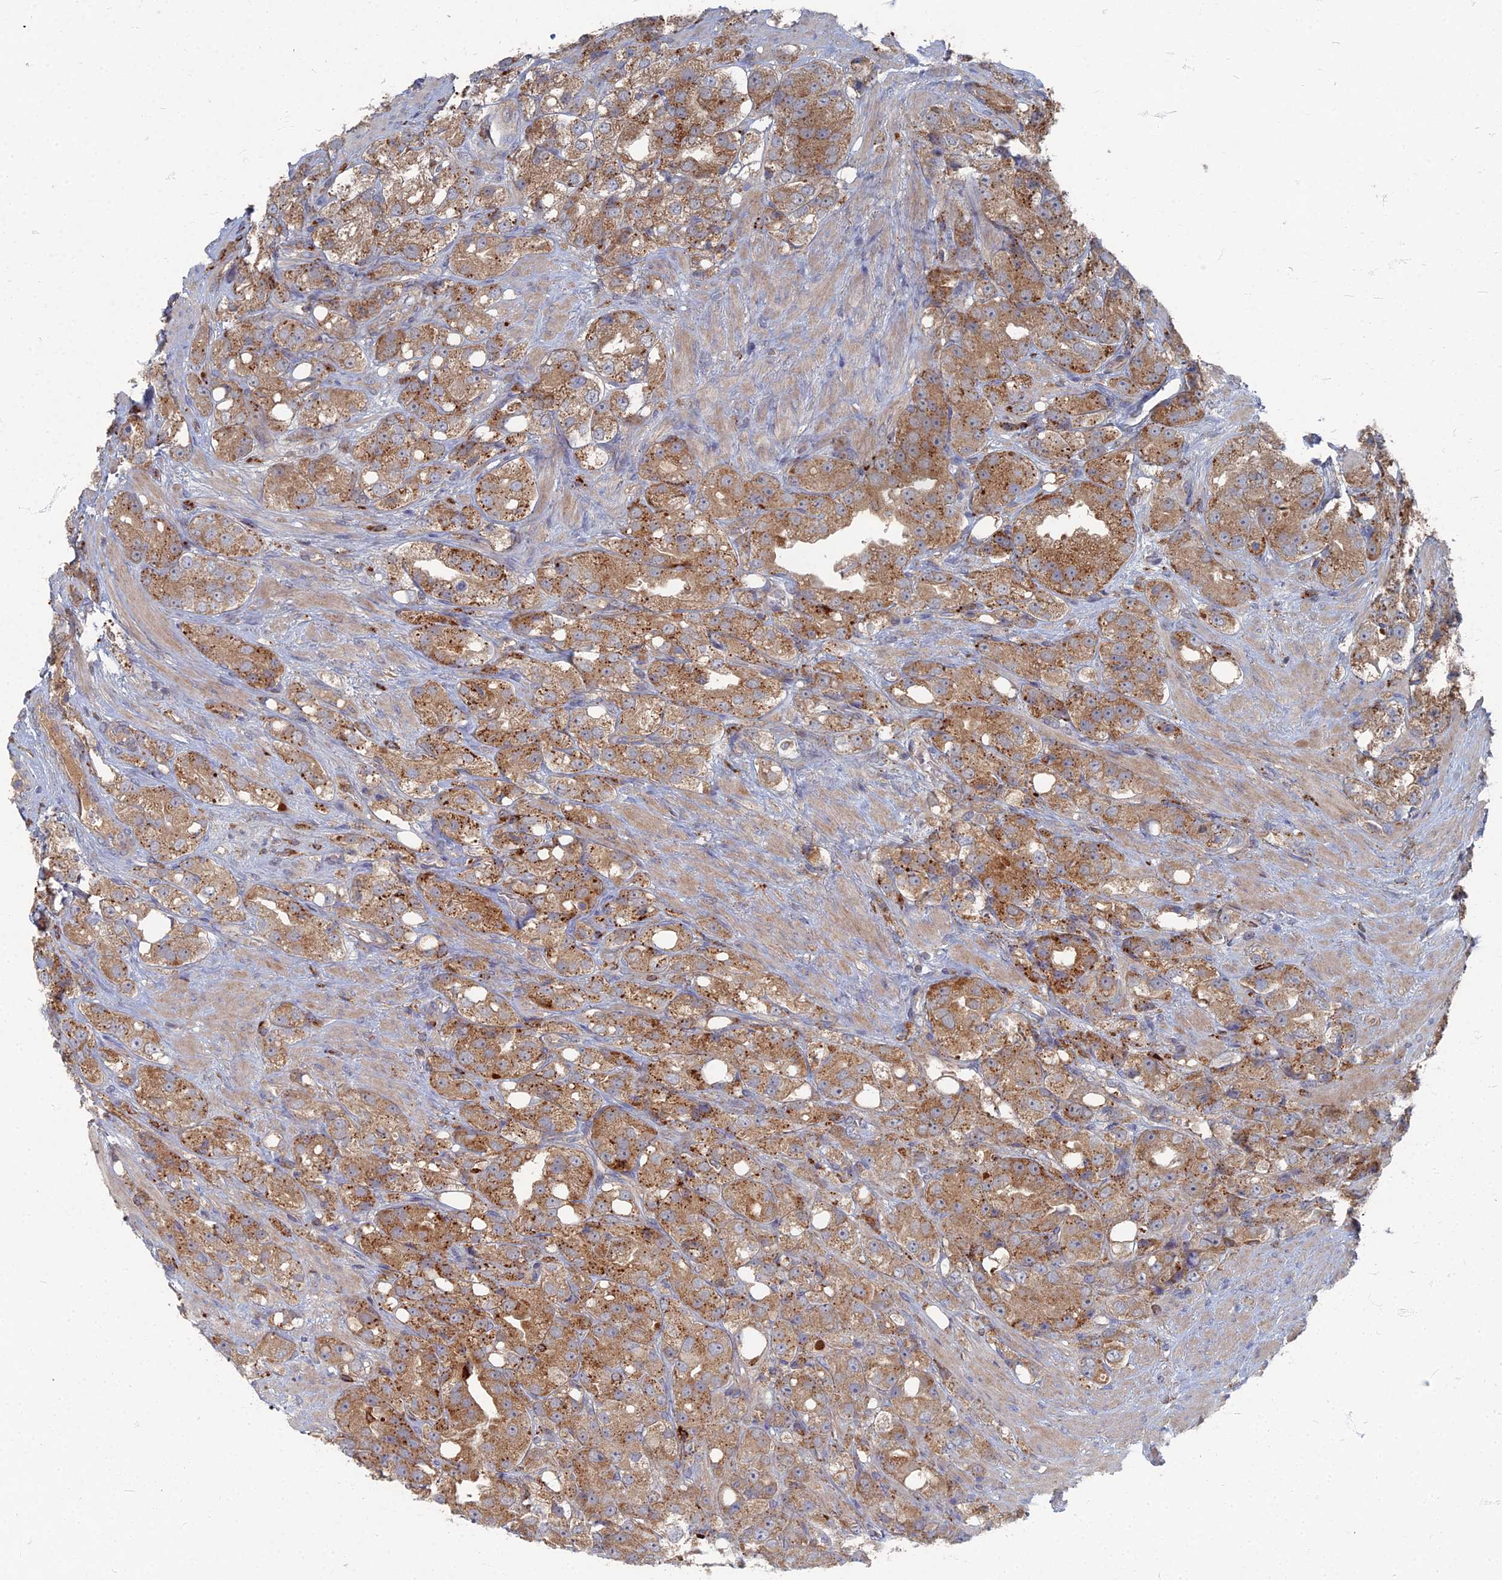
{"staining": {"intensity": "moderate", "quantity": ">75%", "location": "cytoplasmic/membranous"}, "tissue": "prostate cancer", "cell_type": "Tumor cells", "image_type": "cancer", "snomed": [{"axis": "morphology", "description": "Adenocarcinoma, NOS"}, {"axis": "topography", "description": "Prostate"}], "caption": "A brown stain shows moderate cytoplasmic/membranous expression of a protein in prostate cancer (adenocarcinoma) tumor cells. (IHC, brightfield microscopy, high magnification).", "gene": "PPCDC", "patient": {"sex": "male", "age": 79}}